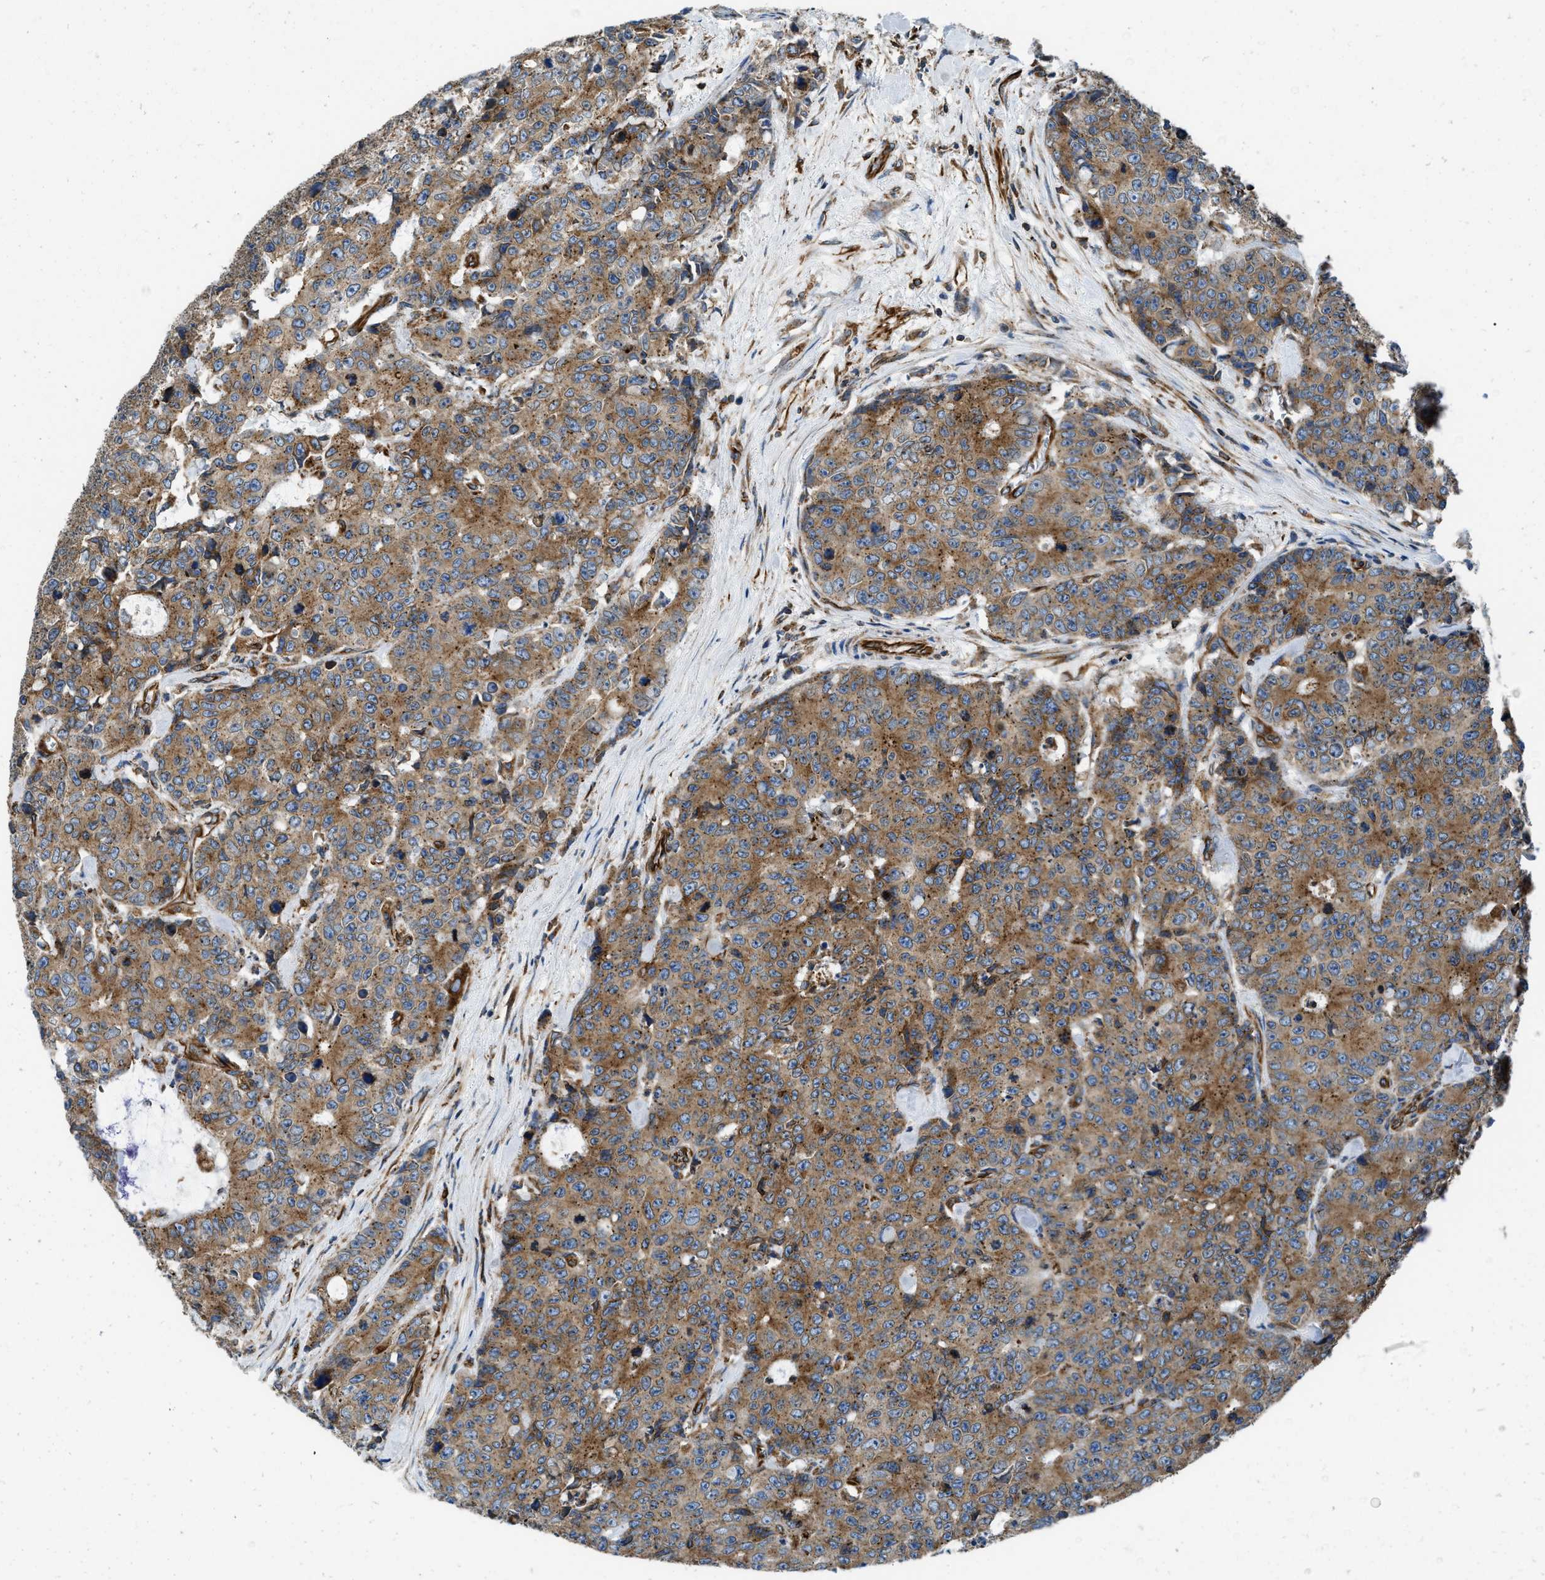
{"staining": {"intensity": "moderate", "quantity": ">75%", "location": "cytoplasmic/membranous"}, "tissue": "colorectal cancer", "cell_type": "Tumor cells", "image_type": "cancer", "snomed": [{"axis": "morphology", "description": "Adenocarcinoma, NOS"}, {"axis": "topography", "description": "Colon"}], "caption": "Protein expression analysis of human colorectal cancer (adenocarcinoma) reveals moderate cytoplasmic/membranous positivity in about >75% of tumor cells. (Brightfield microscopy of DAB IHC at high magnification).", "gene": "HSD17B12", "patient": {"sex": "female", "age": 86}}